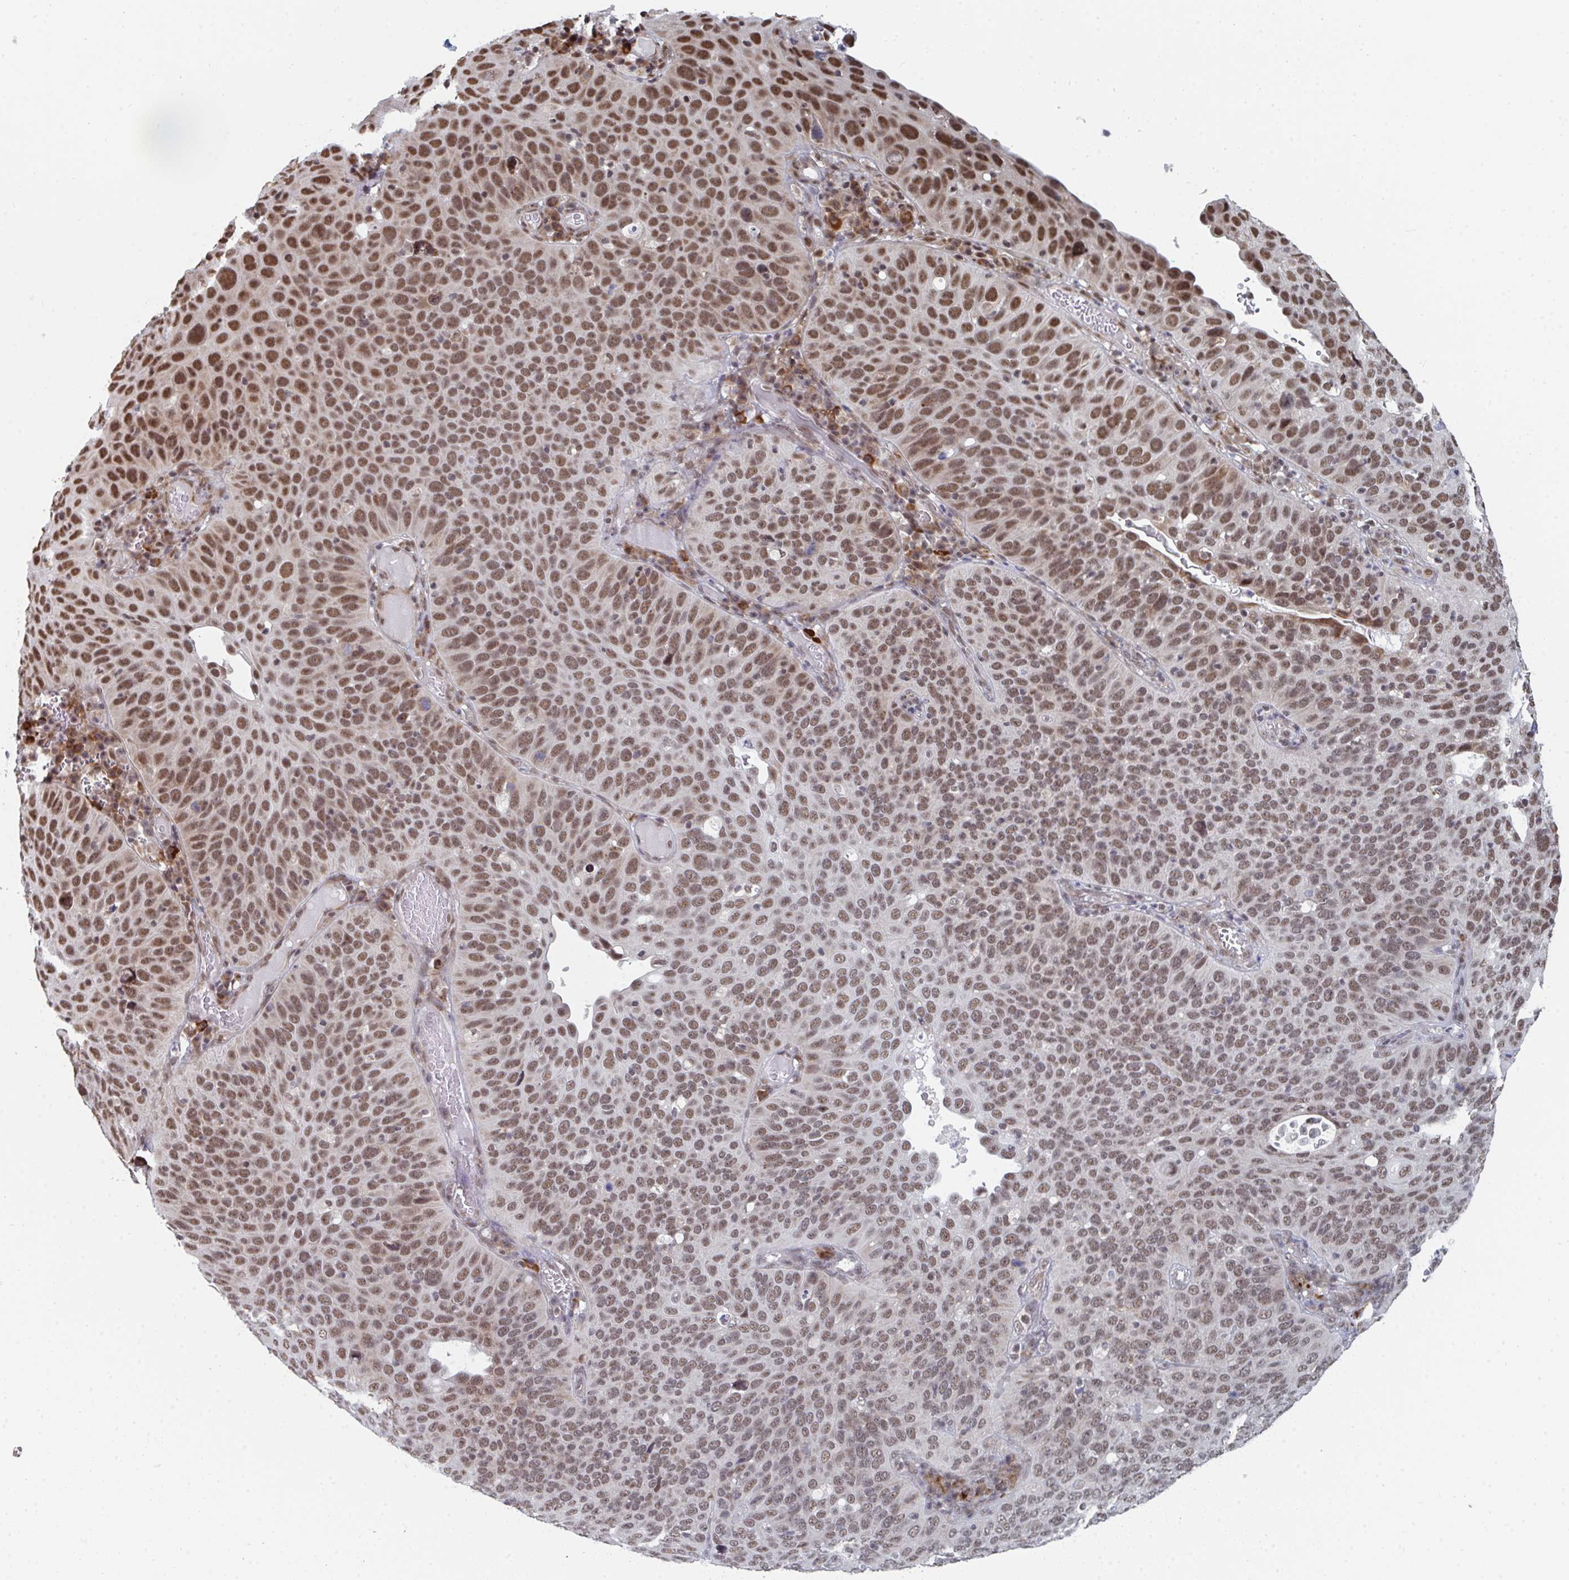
{"staining": {"intensity": "moderate", "quantity": ">75%", "location": "nuclear"}, "tissue": "cervical cancer", "cell_type": "Tumor cells", "image_type": "cancer", "snomed": [{"axis": "morphology", "description": "Squamous cell carcinoma, NOS"}, {"axis": "topography", "description": "Cervix"}], "caption": "A micrograph of squamous cell carcinoma (cervical) stained for a protein displays moderate nuclear brown staining in tumor cells.", "gene": "MBNL1", "patient": {"sex": "female", "age": 36}}